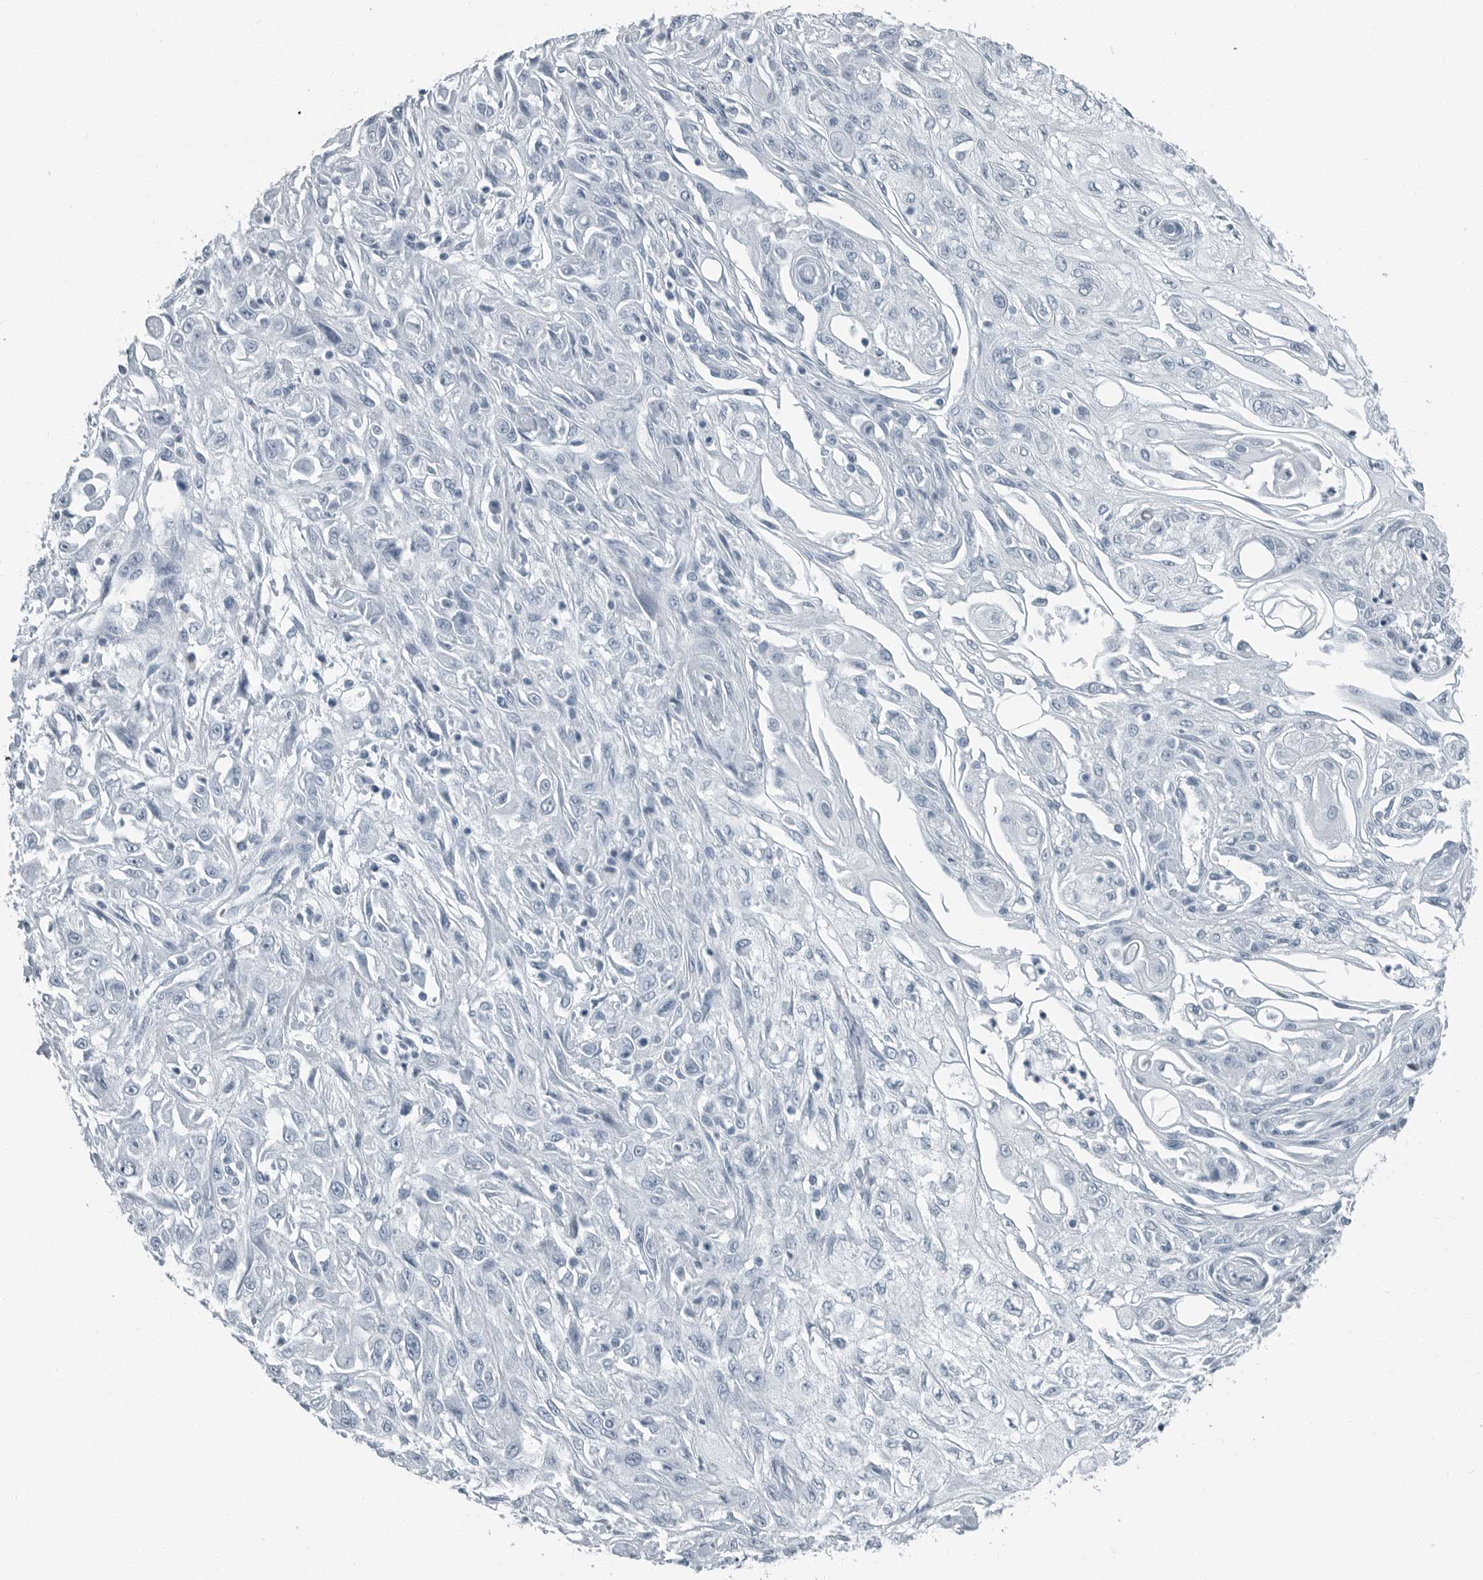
{"staining": {"intensity": "negative", "quantity": "none", "location": "none"}, "tissue": "skin cancer", "cell_type": "Tumor cells", "image_type": "cancer", "snomed": [{"axis": "morphology", "description": "Squamous cell carcinoma, NOS"}, {"axis": "morphology", "description": "Squamous cell carcinoma, metastatic, NOS"}, {"axis": "topography", "description": "Skin"}, {"axis": "topography", "description": "Lymph node"}], "caption": "The histopathology image shows no significant positivity in tumor cells of metastatic squamous cell carcinoma (skin). The staining is performed using DAB (3,3'-diaminobenzidine) brown chromogen with nuclei counter-stained in using hematoxylin.", "gene": "FABP6", "patient": {"sex": "male", "age": 75}}